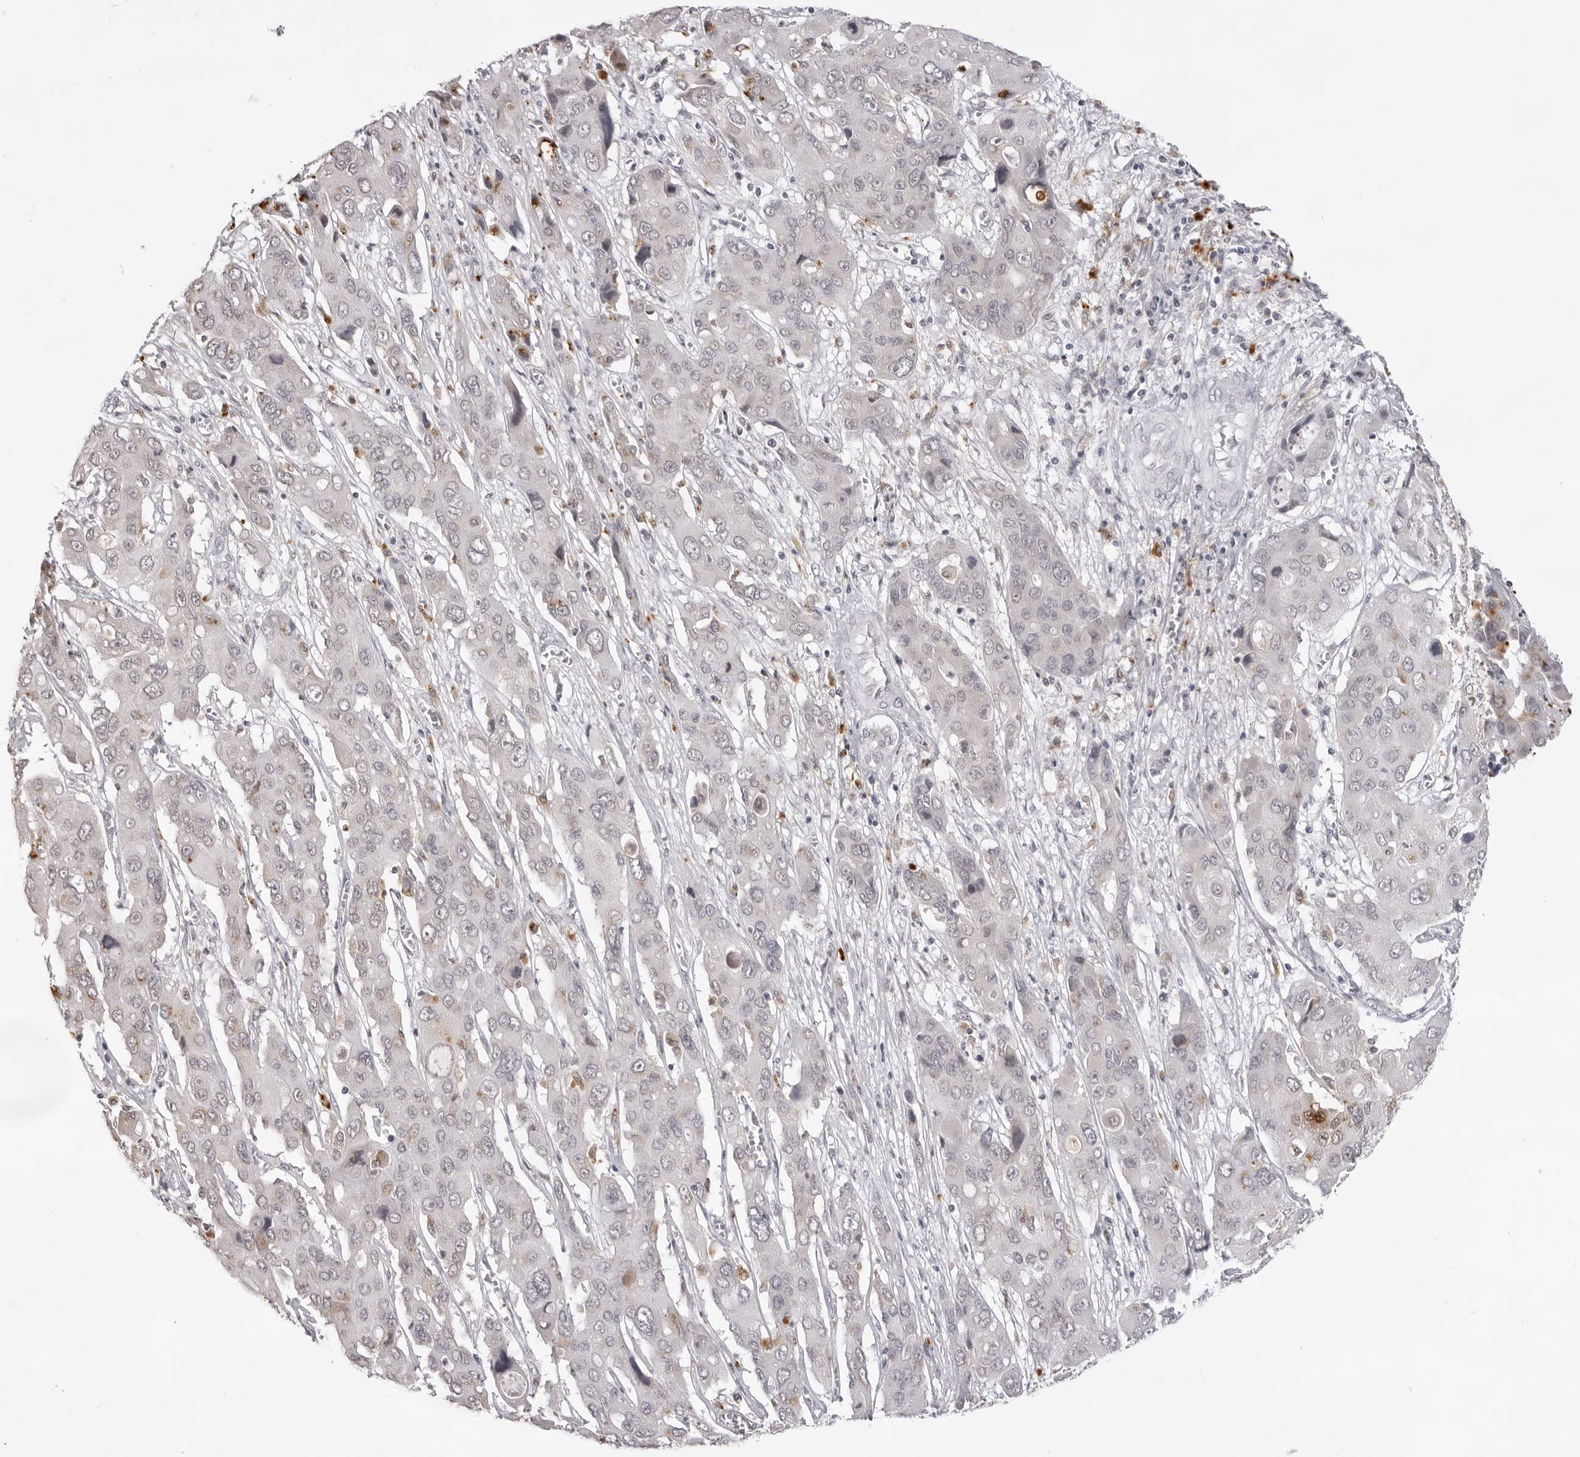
{"staining": {"intensity": "negative", "quantity": "none", "location": "none"}, "tissue": "liver cancer", "cell_type": "Tumor cells", "image_type": "cancer", "snomed": [{"axis": "morphology", "description": "Cholangiocarcinoma"}, {"axis": "topography", "description": "Liver"}], "caption": "A high-resolution image shows immunohistochemistry staining of liver cancer, which demonstrates no significant staining in tumor cells.", "gene": "NTM", "patient": {"sex": "male", "age": 67}}